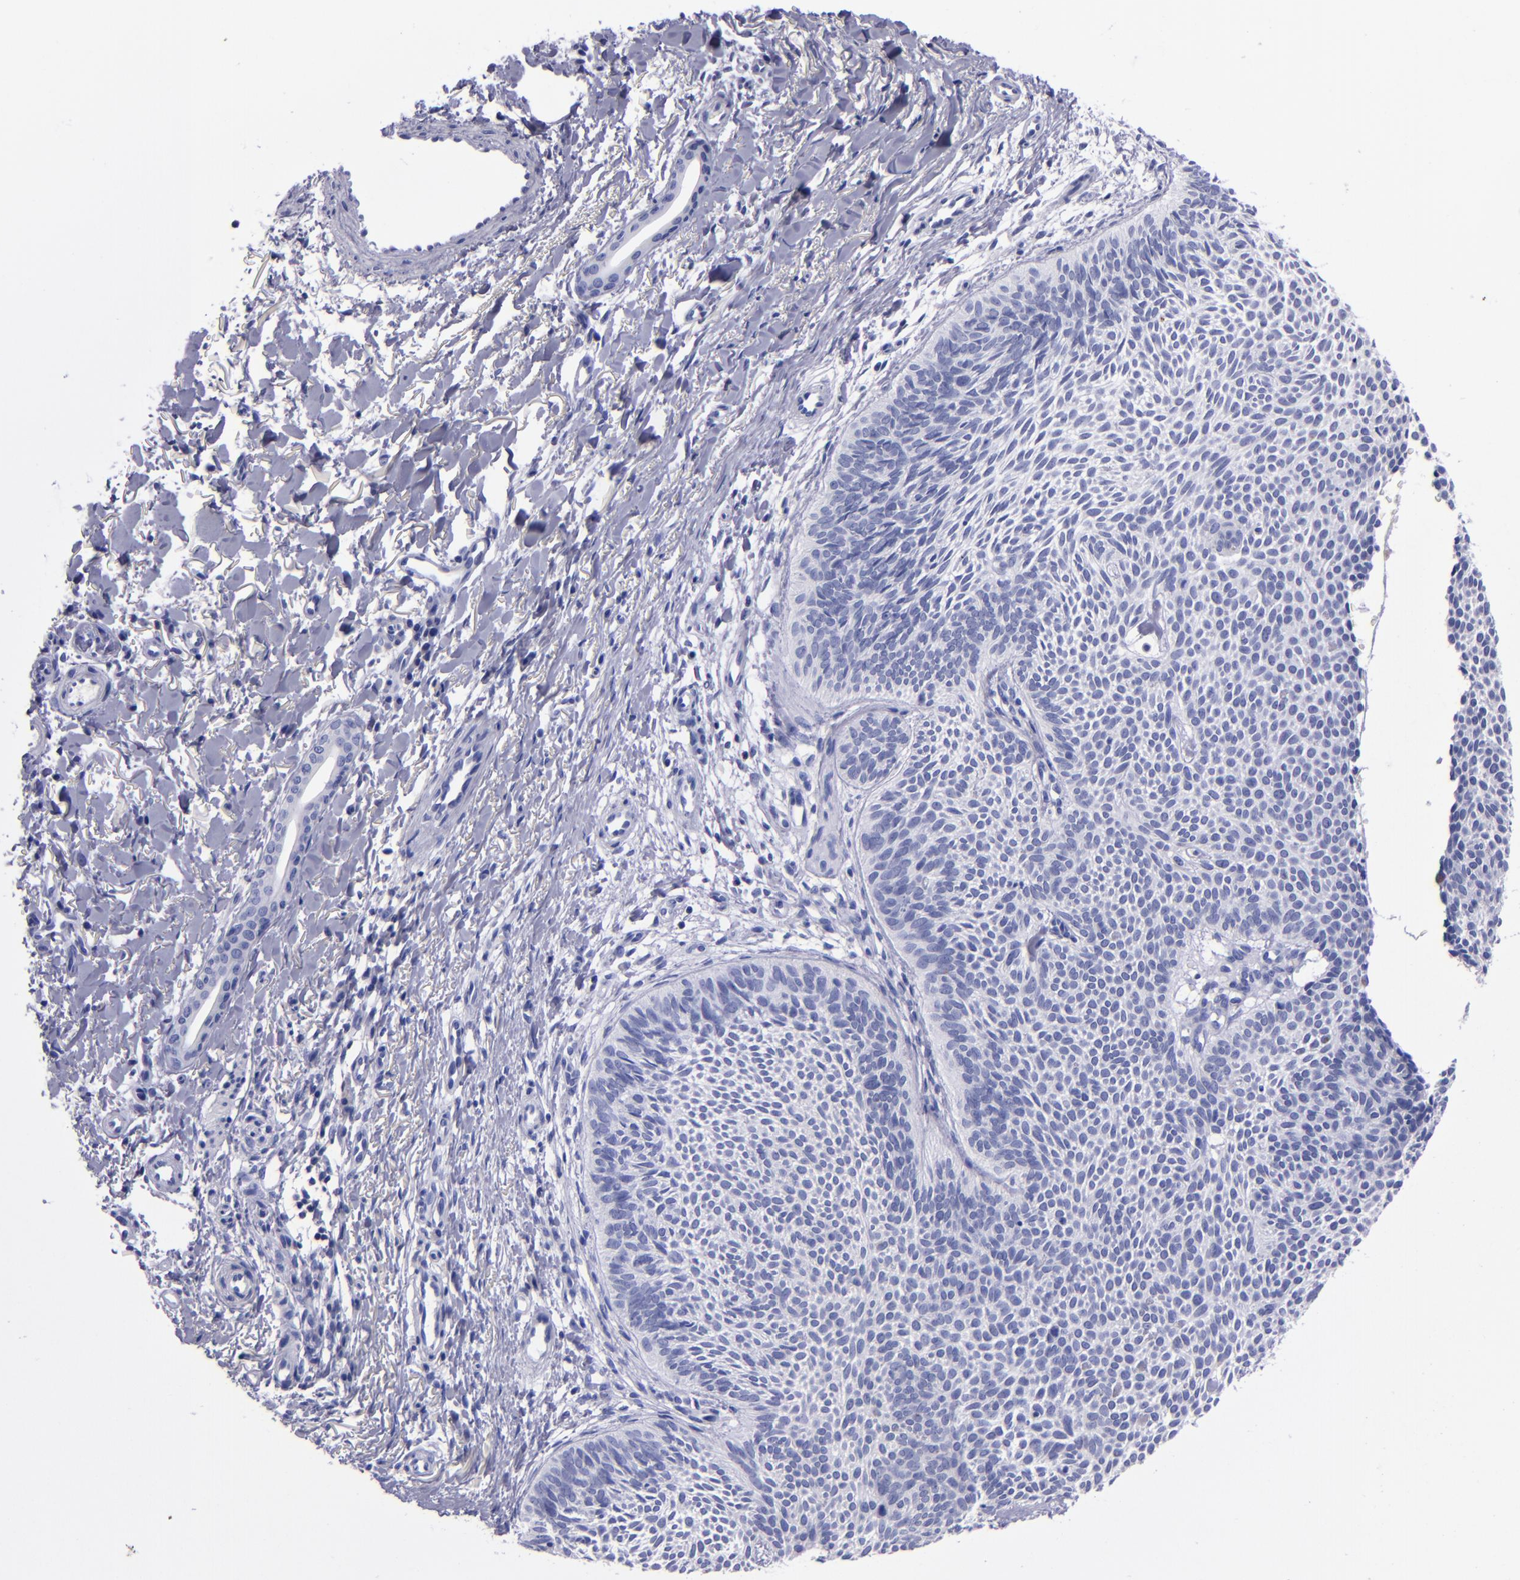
{"staining": {"intensity": "negative", "quantity": "none", "location": "none"}, "tissue": "skin cancer", "cell_type": "Tumor cells", "image_type": "cancer", "snomed": [{"axis": "morphology", "description": "Basal cell carcinoma"}, {"axis": "topography", "description": "Skin"}], "caption": "Tumor cells show no significant protein positivity in skin cancer (basal cell carcinoma).", "gene": "CD37", "patient": {"sex": "male", "age": 84}}